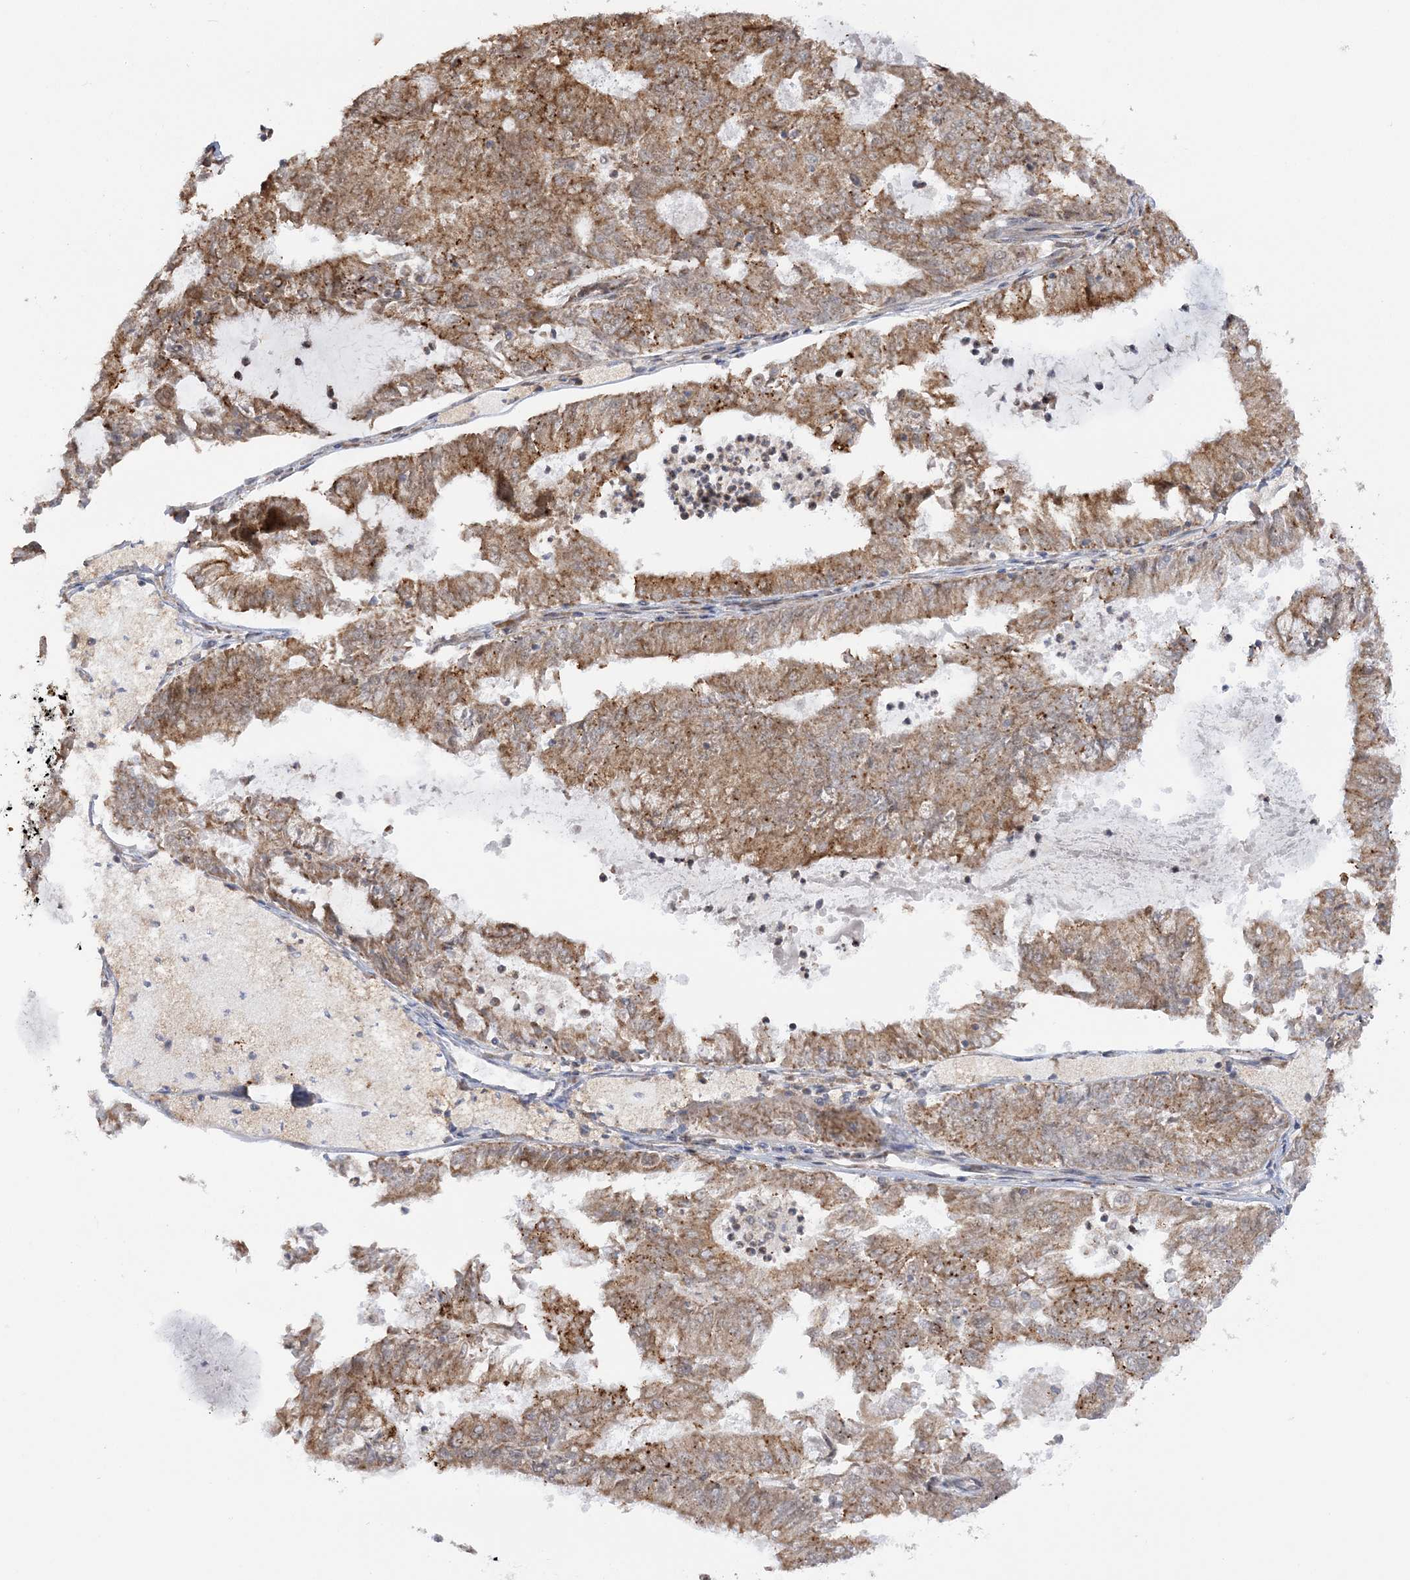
{"staining": {"intensity": "moderate", "quantity": ">75%", "location": "cytoplasmic/membranous"}, "tissue": "endometrial cancer", "cell_type": "Tumor cells", "image_type": "cancer", "snomed": [{"axis": "morphology", "description": "Adenocarcinoma, NOS"}, {"axis": "topography", "description": "Endometrium"}], "caption": "Moderate cytoplasmic/membranous protein expression is present in about >75% of tumor cells in endometrial adenocarcinoma.", "gene": "MRPL47", "patient": {"sex": "female", "age": 57}}